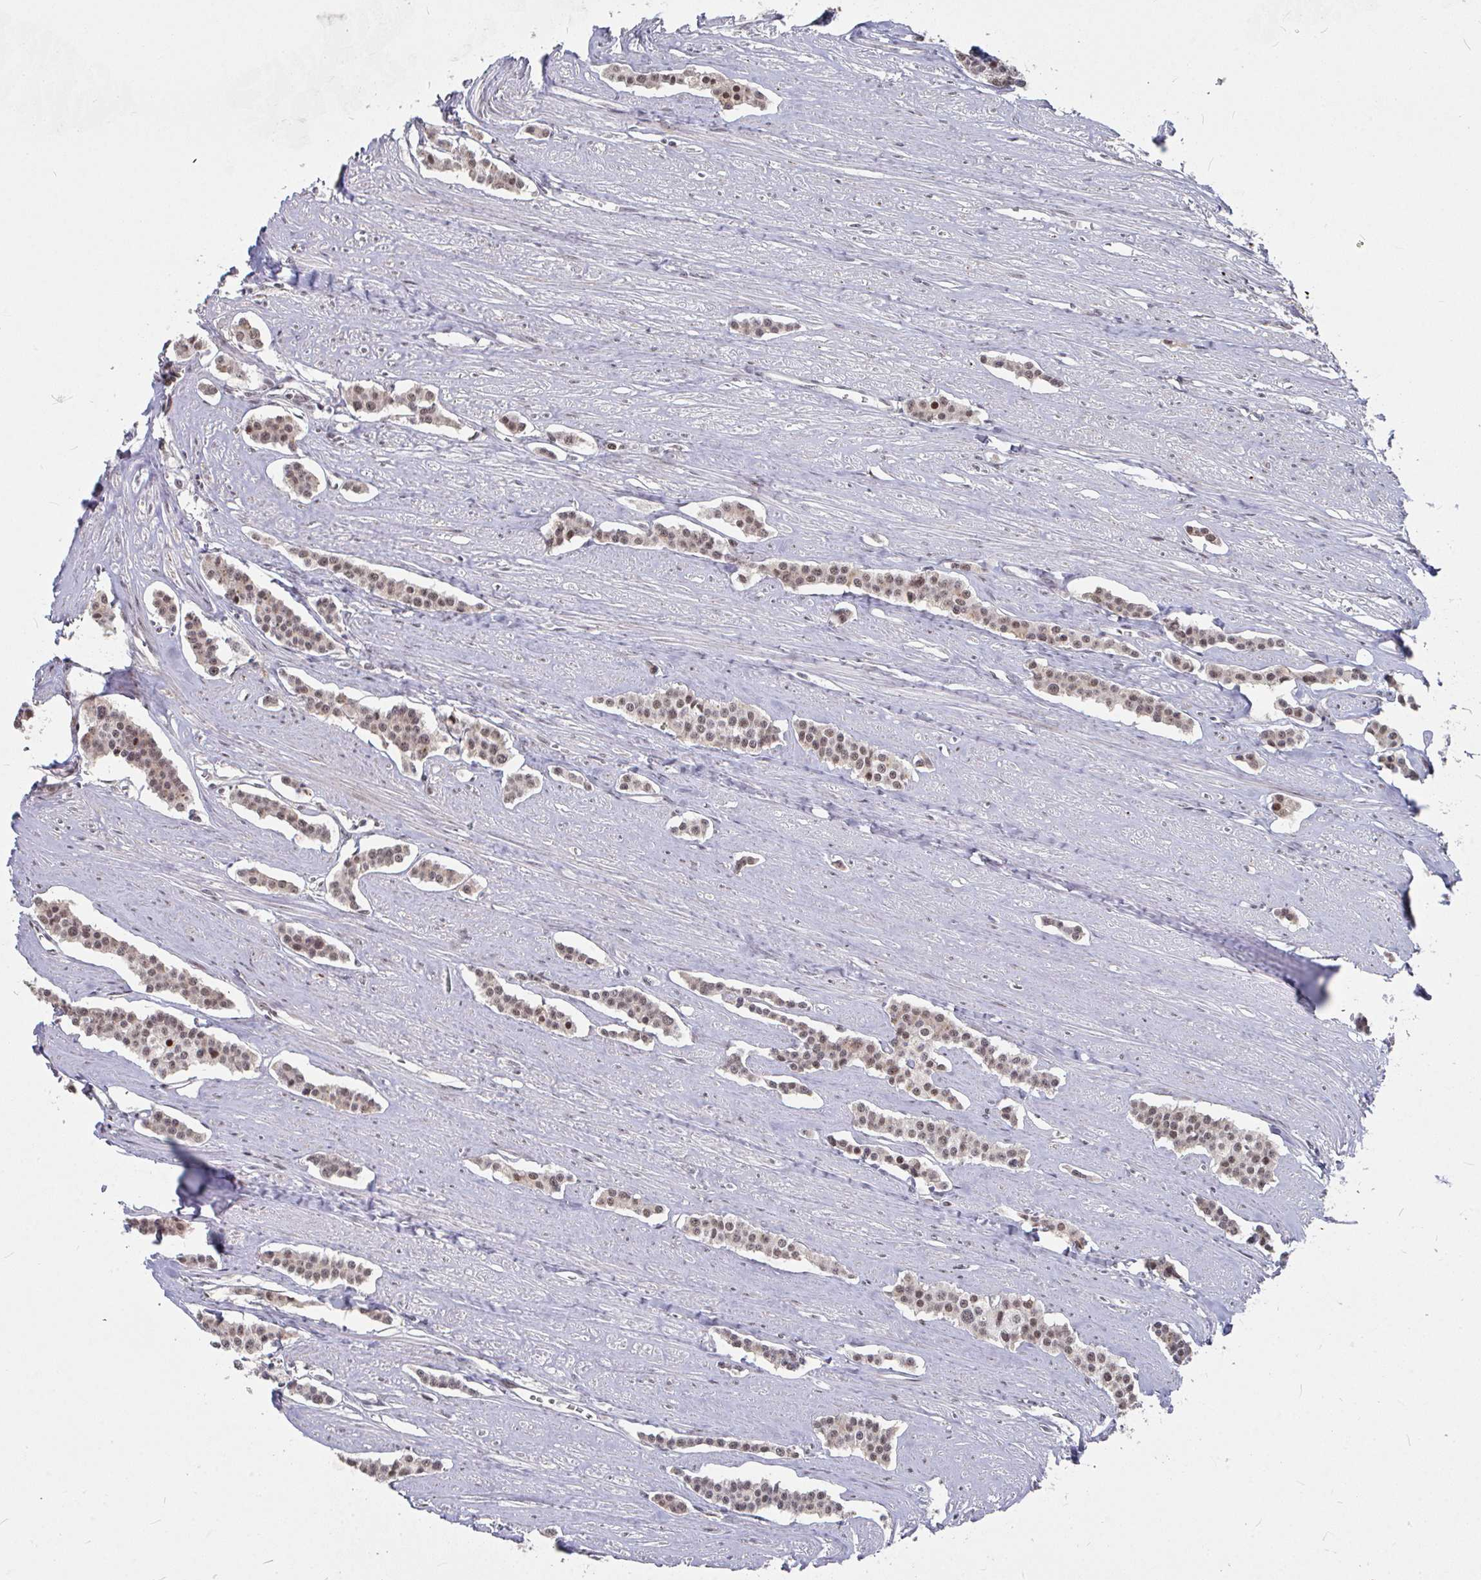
{"staining": {"intensity": "moderate", "quantity": ">75%", "location": "nuclear"}, "tissue": "carcinoid", "cell_type": "Tumor cells", "image_type": "cancer", "snomed": [{"axis": "morphology", "description": "Carcinoid, malignant, NOS"}, {"axis": "topography", "description": "Small intestine"}], "caption": "Immunohistochemistry (IHC) staining of carcinoid, which demonstrates medium levels of moderate nuclear positivity in about >75% of tumor cells indicating moderate nuclear protein staining. The staining was performed using DAB (3,3'-diaminobenzidine) (brown) for protein detection and nuclei were counterstained in hematoxylin (blue).", "gene": "RBBP5", "patient": {"sex": "male", "age": 60}}